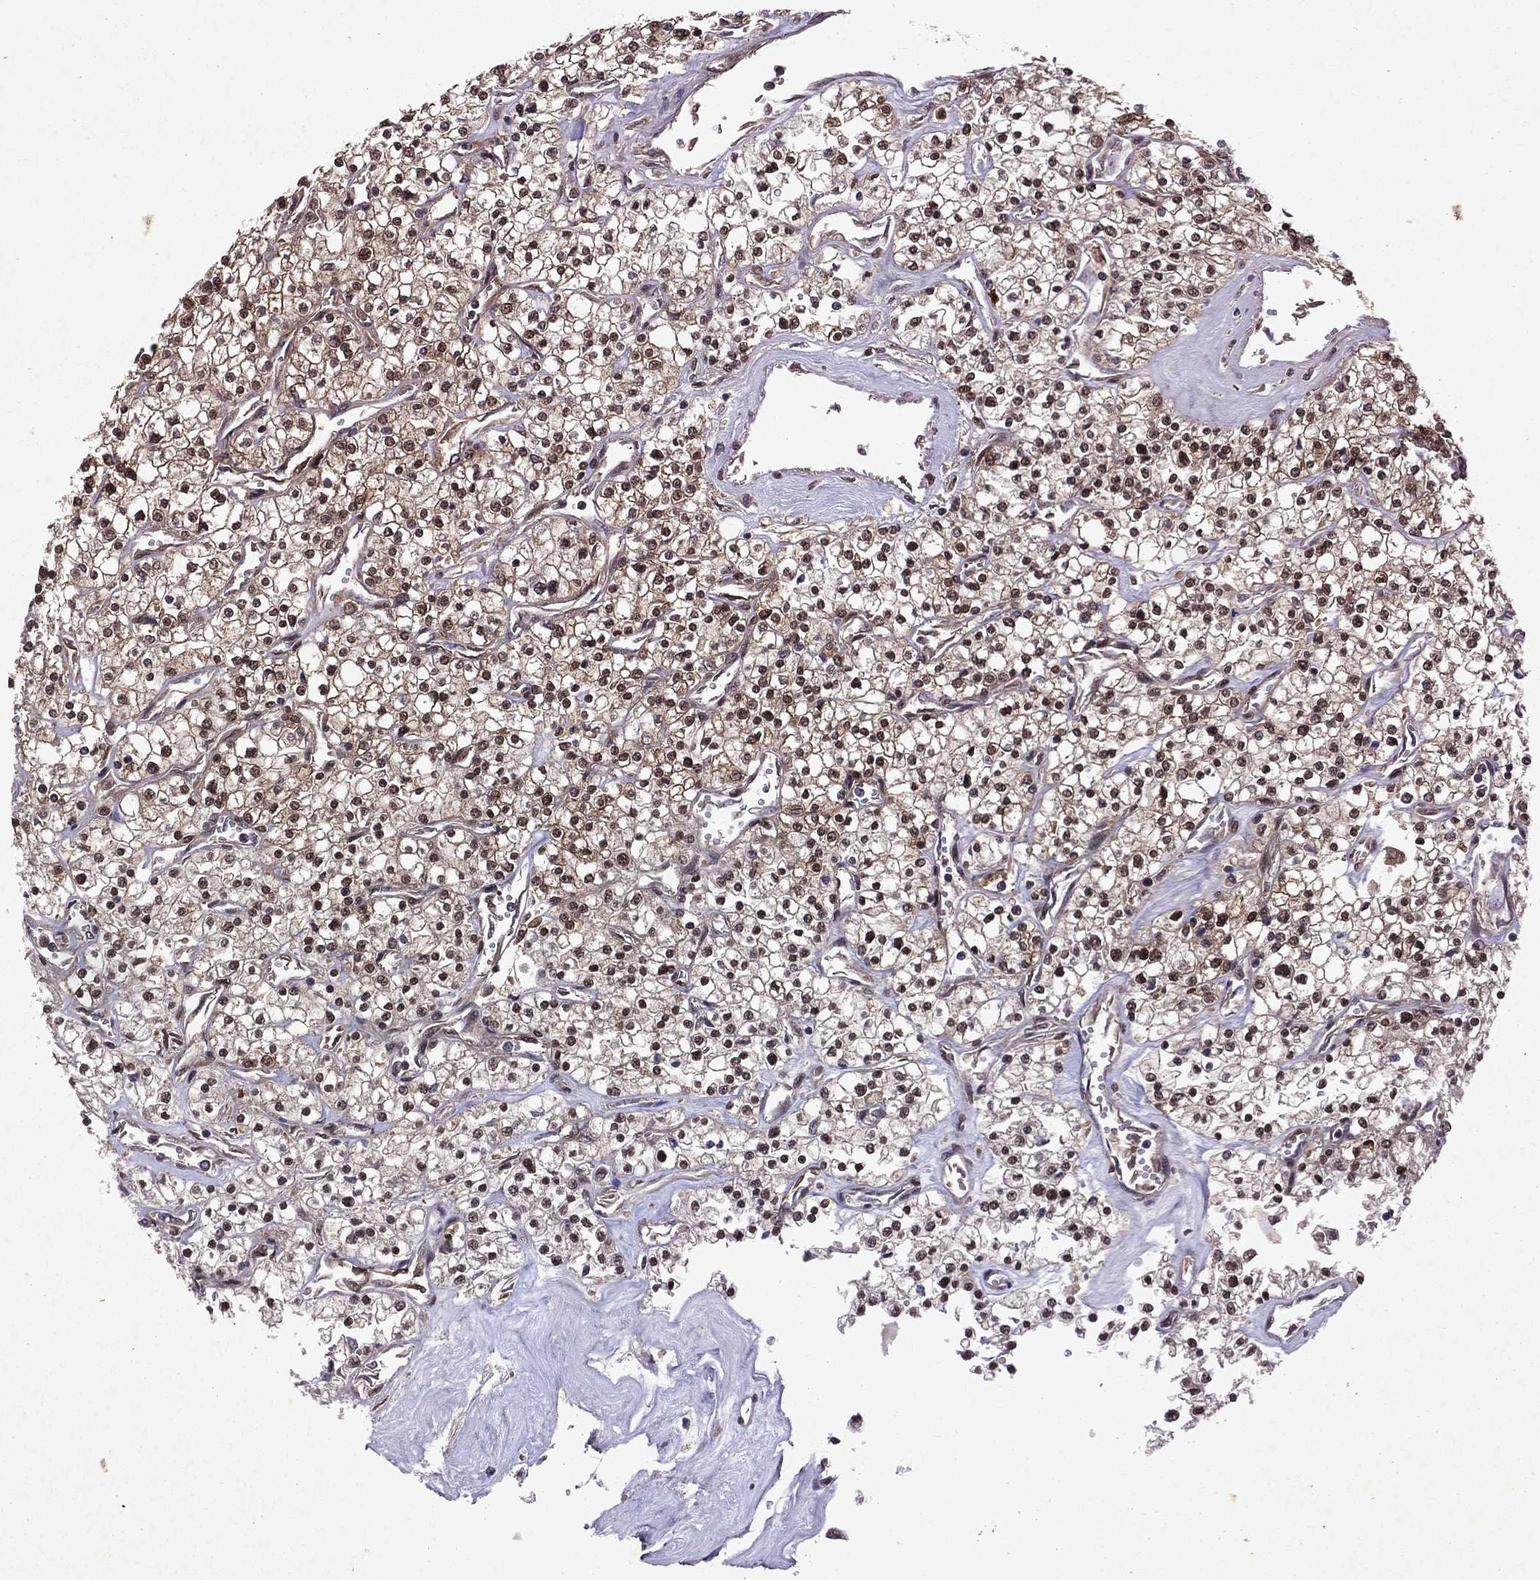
{"staining": {"intensity": "moderate", "quantity": ">75%", "location": "cytoplasmic/membranous,nuclear"}, "tissue": "renal cancer", "cell_type": "Tumor cells", "image_type": "cancer", "snomed": [{"axis": "morphology", "description": "Adenocarcinoma, NOS"}, {"axis": "topography", "description": "Kidney"}], "caption": "Protein expression analysis of adenocarcinoma (renal) demonstrates moderate cytoplasmic/membranous and nuclear expression in about >75% of tumor cells.", "gene": "MTAP", "patient": {"sex": "male", "age": 80}}